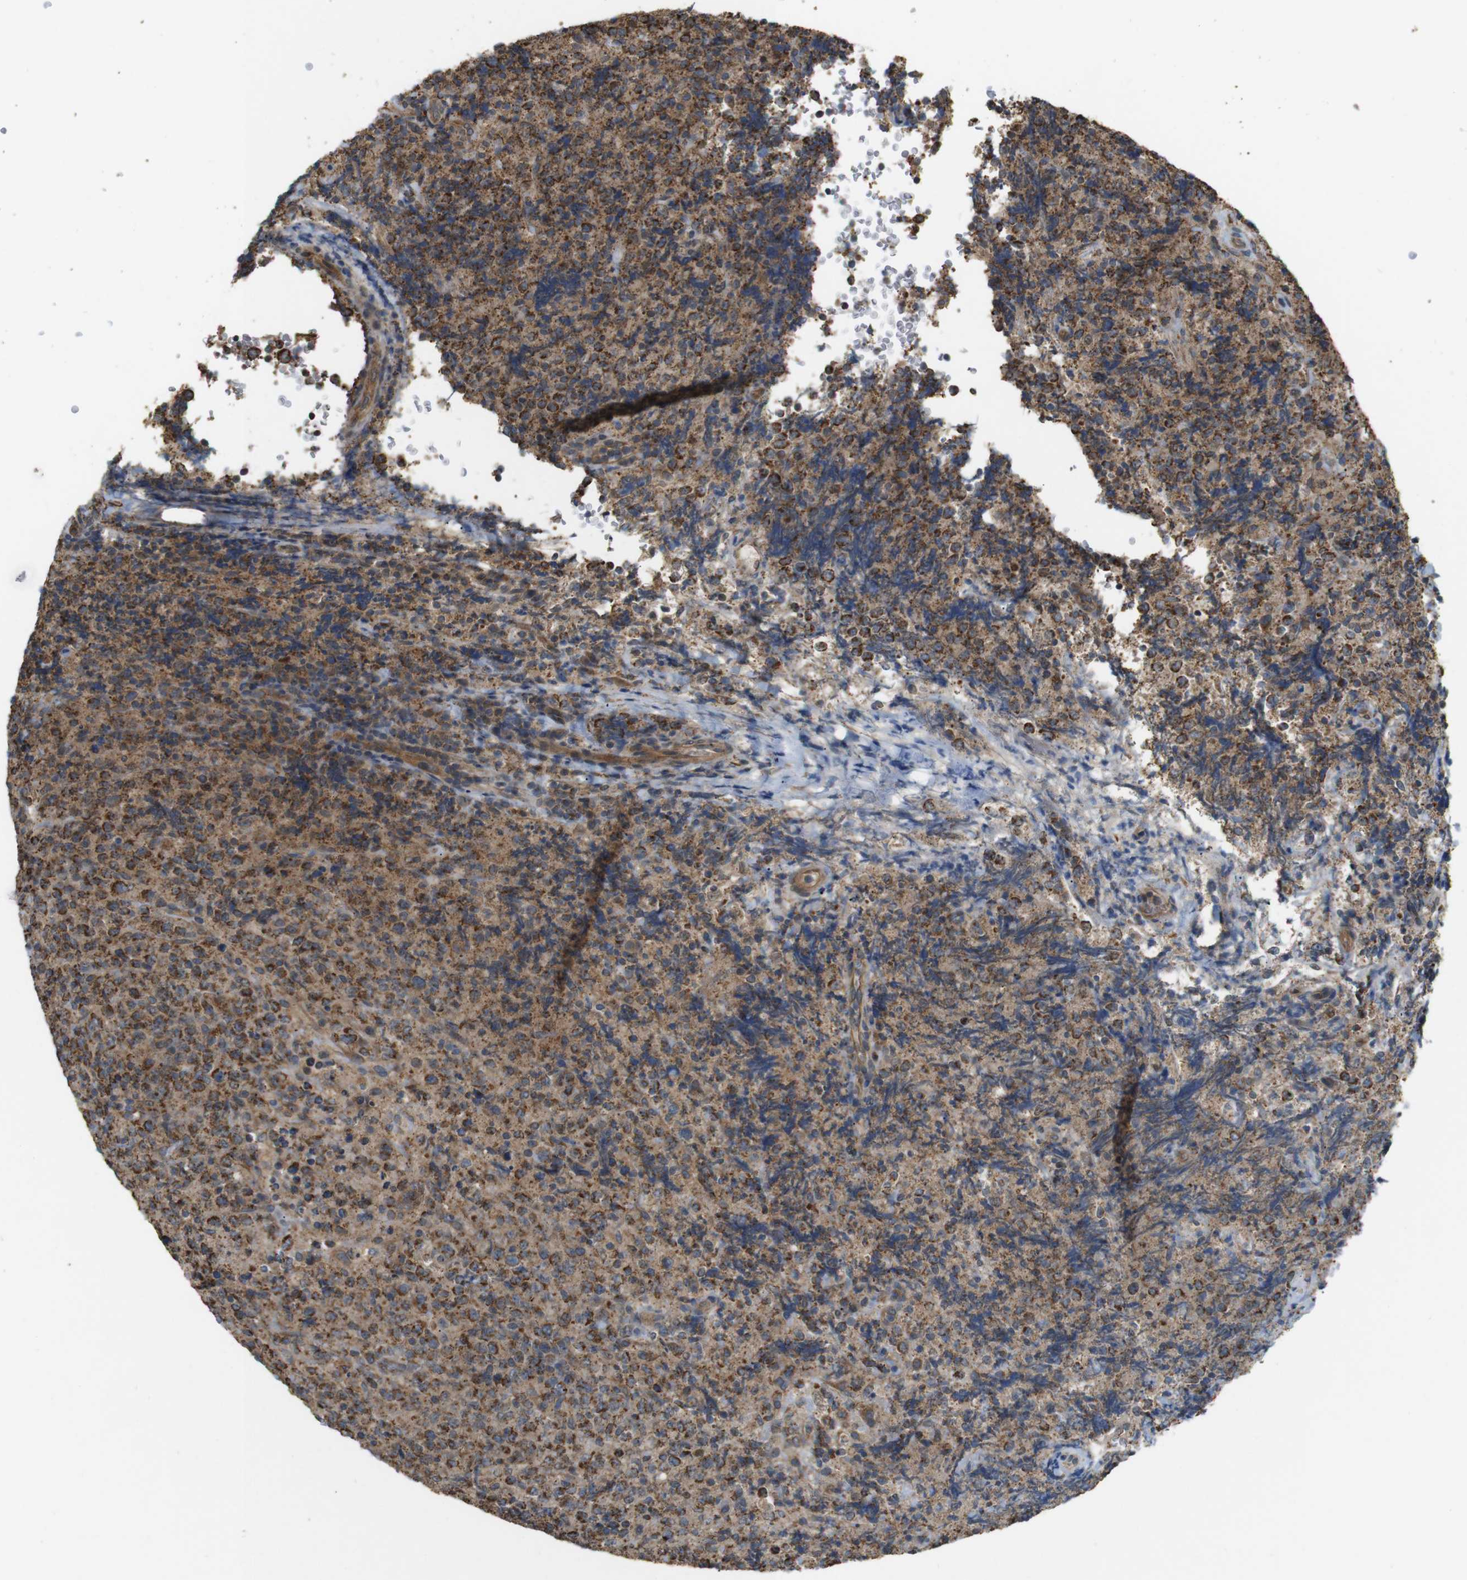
{"staining": {"intensity": "strong", "quantity": "25%-75%", "location": "cytoplasmic/membranous"}, "tissue": "lymphoma", "cell_type": "Tumor cells", "image_type": "cancer", "snomed": [{"axis": "morphology", "description": "Malignant lymphoma, non-Hodgkin's type, High grade"}, {"axis": "topography", "description": "Tonsil"}], "caption": "High-grade malignant lymphoma, non-Hodgkin's type stained for a protein (brown) demonstrates strong cytoplasmic/membranous positive positivity in about 25%-75% of tumor cells.", "gene": "KSR1", "patient": {"sex": "female", "age": 36}}